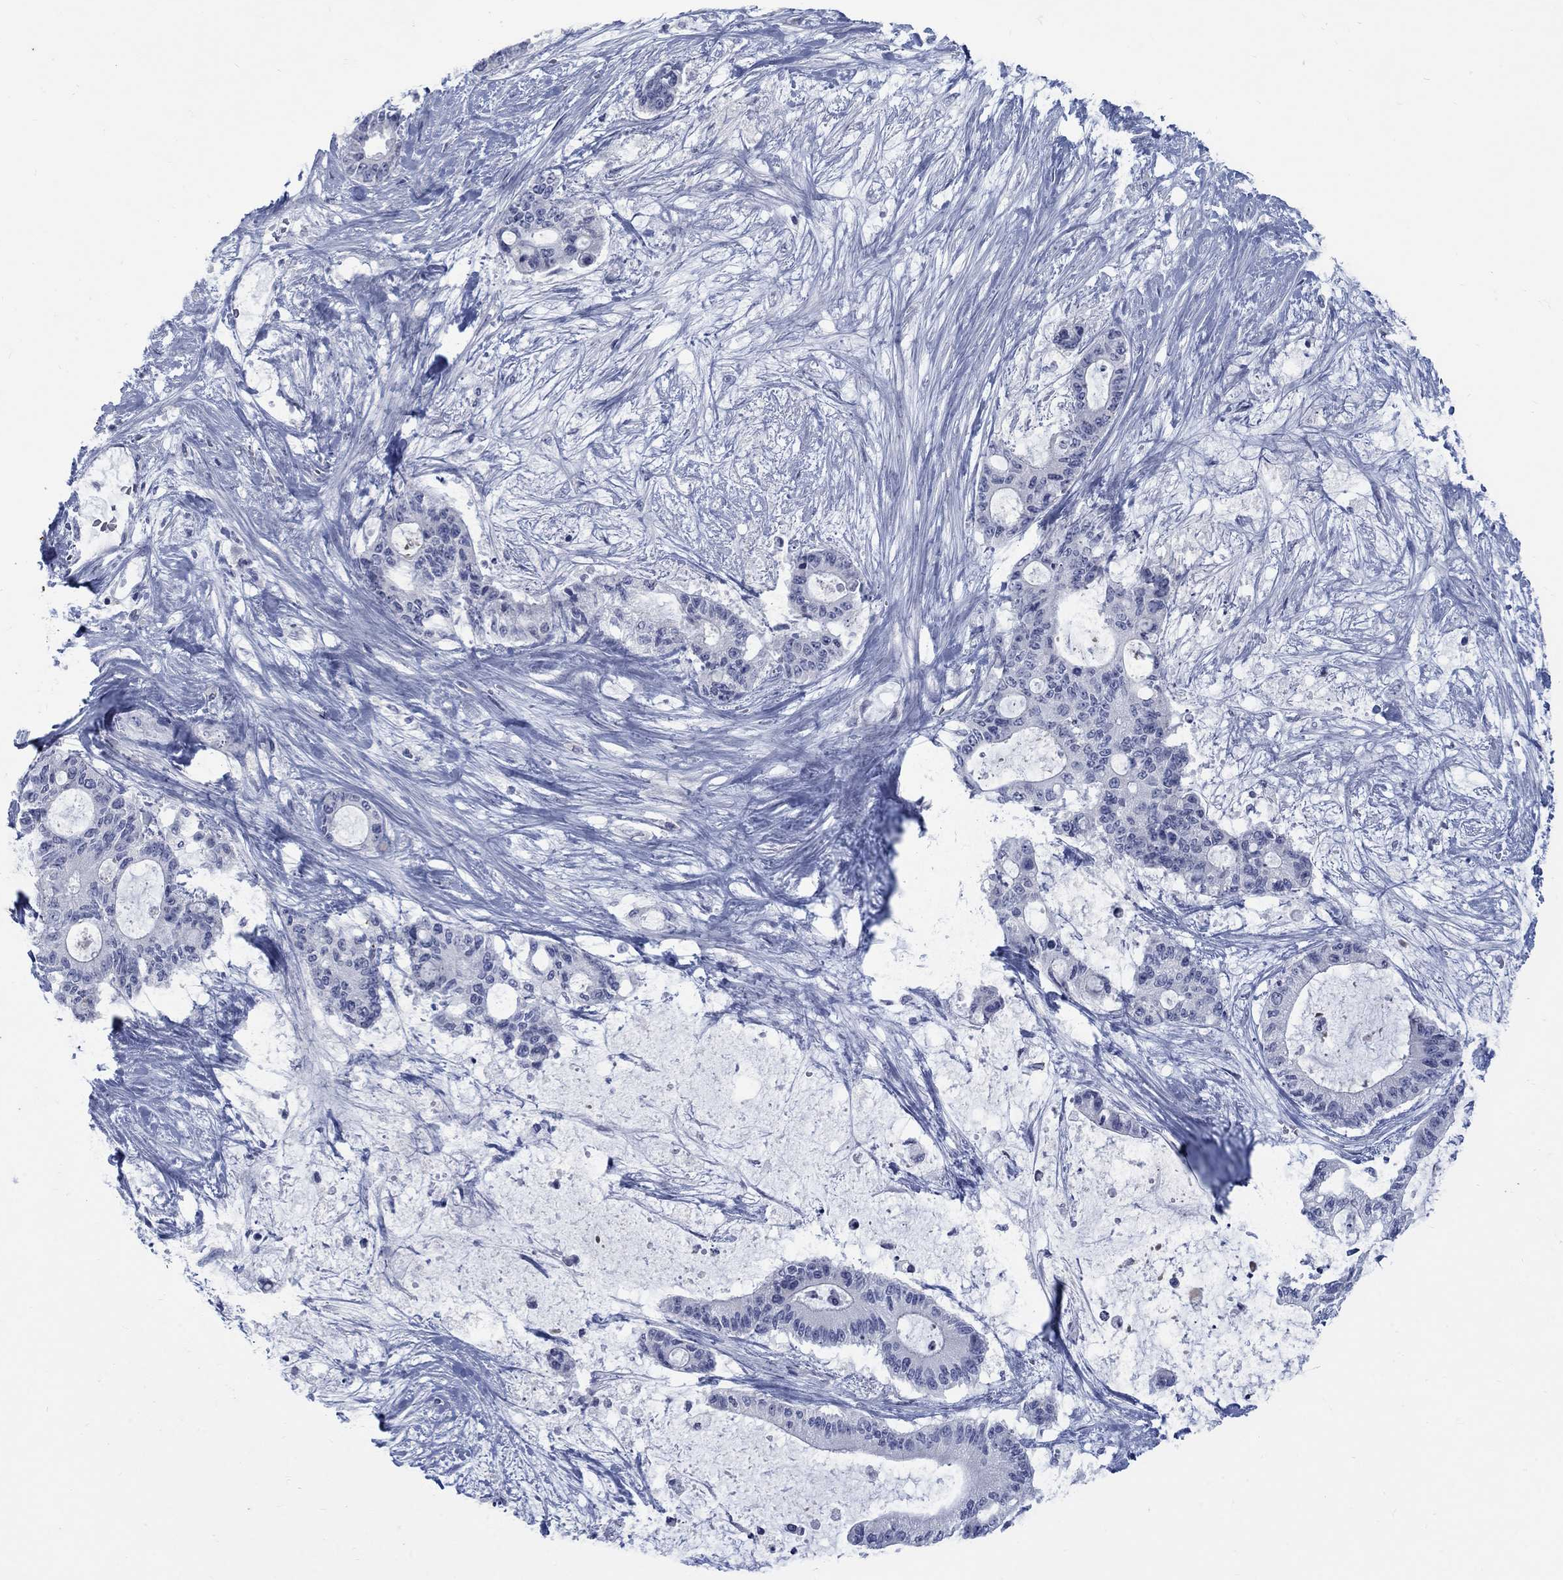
{"staining": {"intensity": "negative", "quantity": "none", "location": "none"}, "tissue": "liver cancer", "cell_type": "Tumor cells", "image_type": "cancer", "snomed": [{"axis": "morphology", "description": "Normal tissue, NOS"}, {"axis": "morphology", "description": "Cholangiocarcinoma"}, {"axis": "topography", "description": "Liver"}, {"axis": "topography", "description": "Peripheral nerve tissue"}], "caption": "An immunohistochemistry photomicrograph of liver cancer (cholangiocarcinoma) is shown. There is no staining in tumor cells of liver cancer (cholangiocarcinoma).", "gene": "RFTN2", "patient": {"sex": "female", "age": 73}}